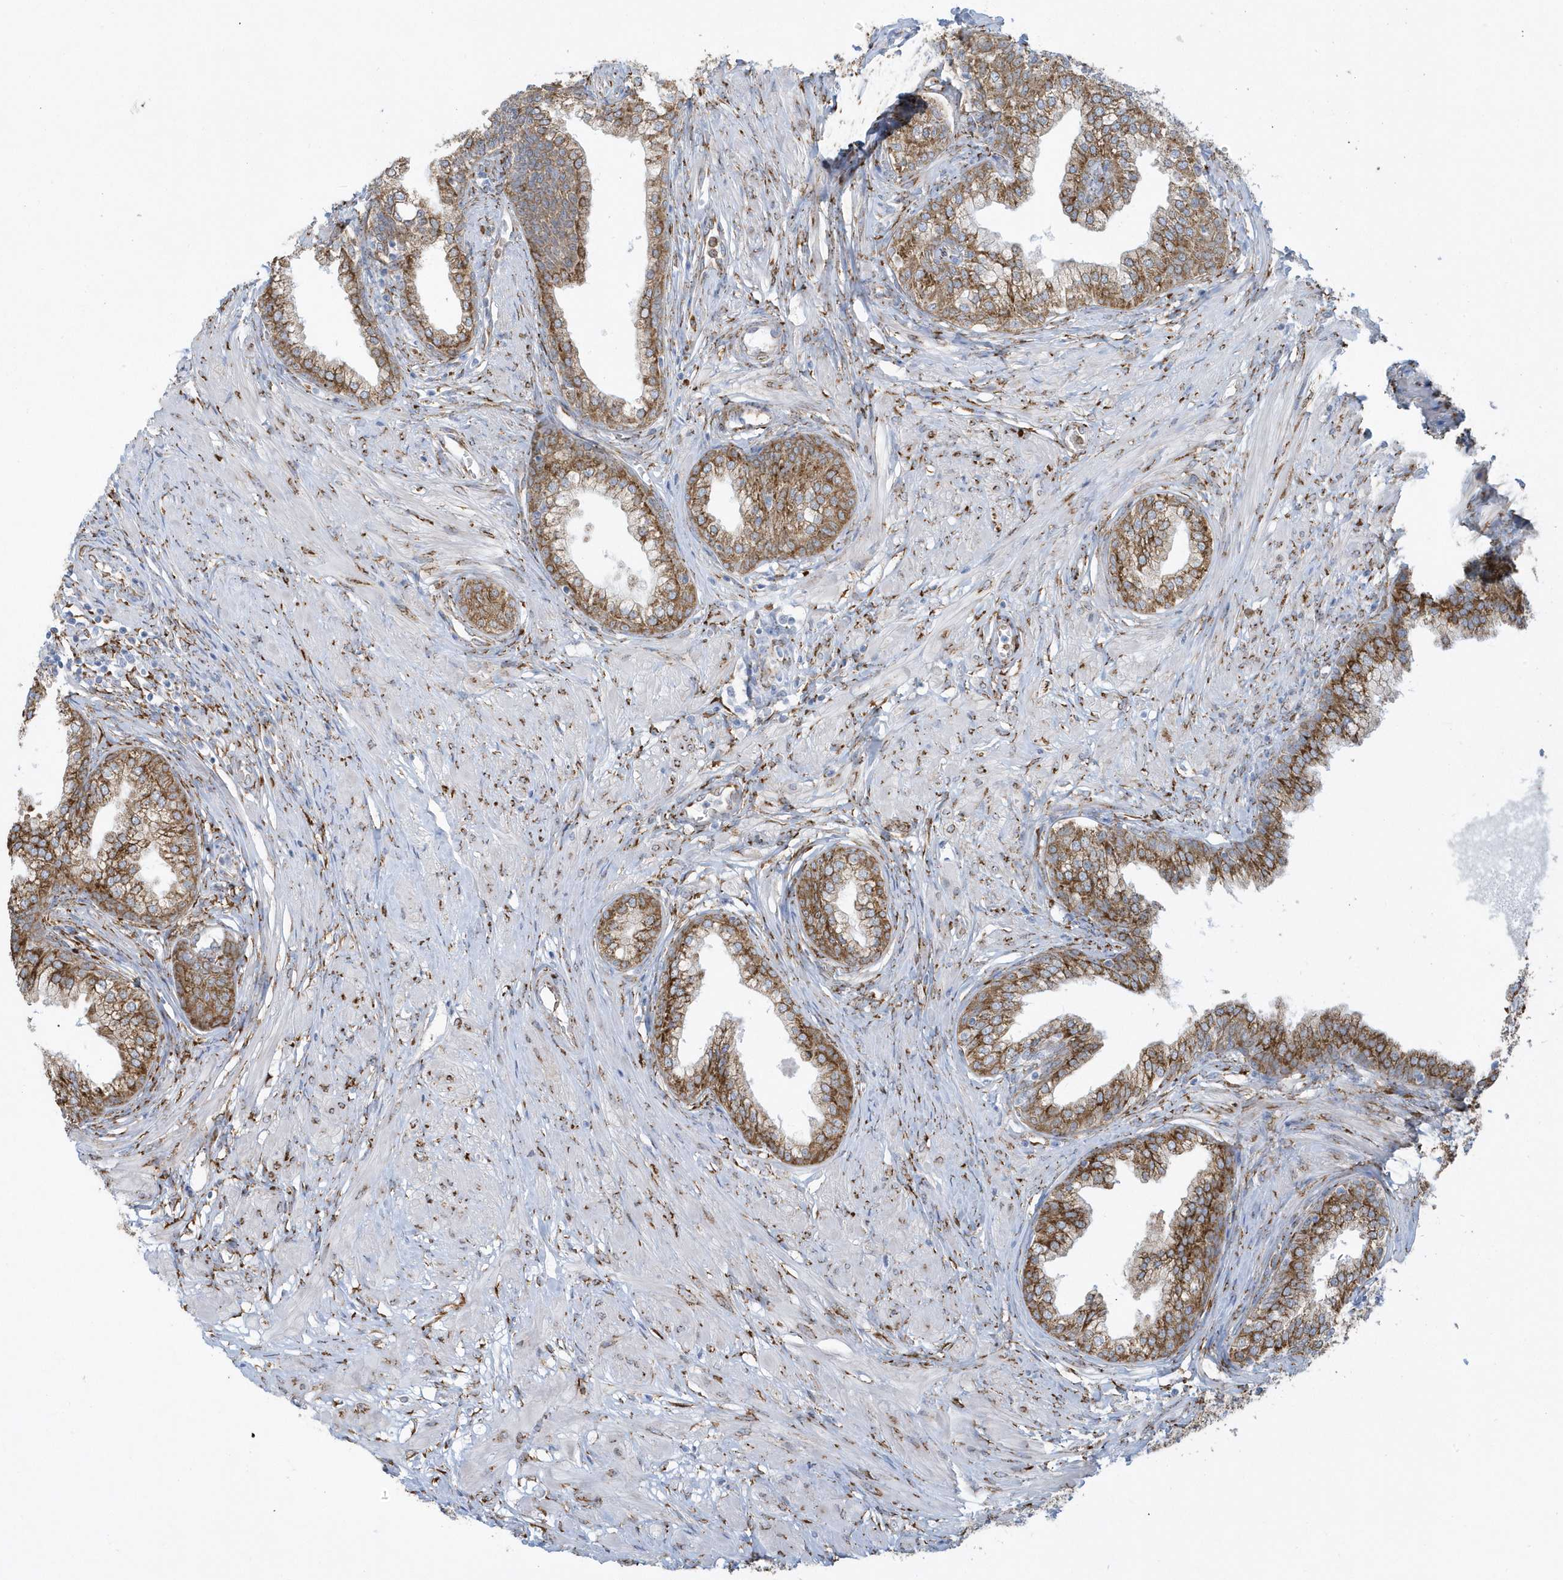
{"staining": {"intensity": "moderate", "quantity": ">75%", "location": "cytoplasmic/membranous"}, "tissue": "prostate", "cell_type": "Glandular cells", "image_type": "normal", "snomed": [{"axis": "morphology", "description": "Normal tissue, NOS"}, {"axis": "morphology", "description": "Urothelial carcinoma, Low grade"}, {"axis": "topography", "description": "Urinary bladder"}, {"axis": "topography", "description": "Prostate"}], "caption": "This micrograph reveals IHC staining of normal human prostate, with medium moderate cytoplasmic/membranous staining in approximately >75% of glandular cells.", "gene": "DCAF1", "patient": {"sex": "male", "age": 60}}